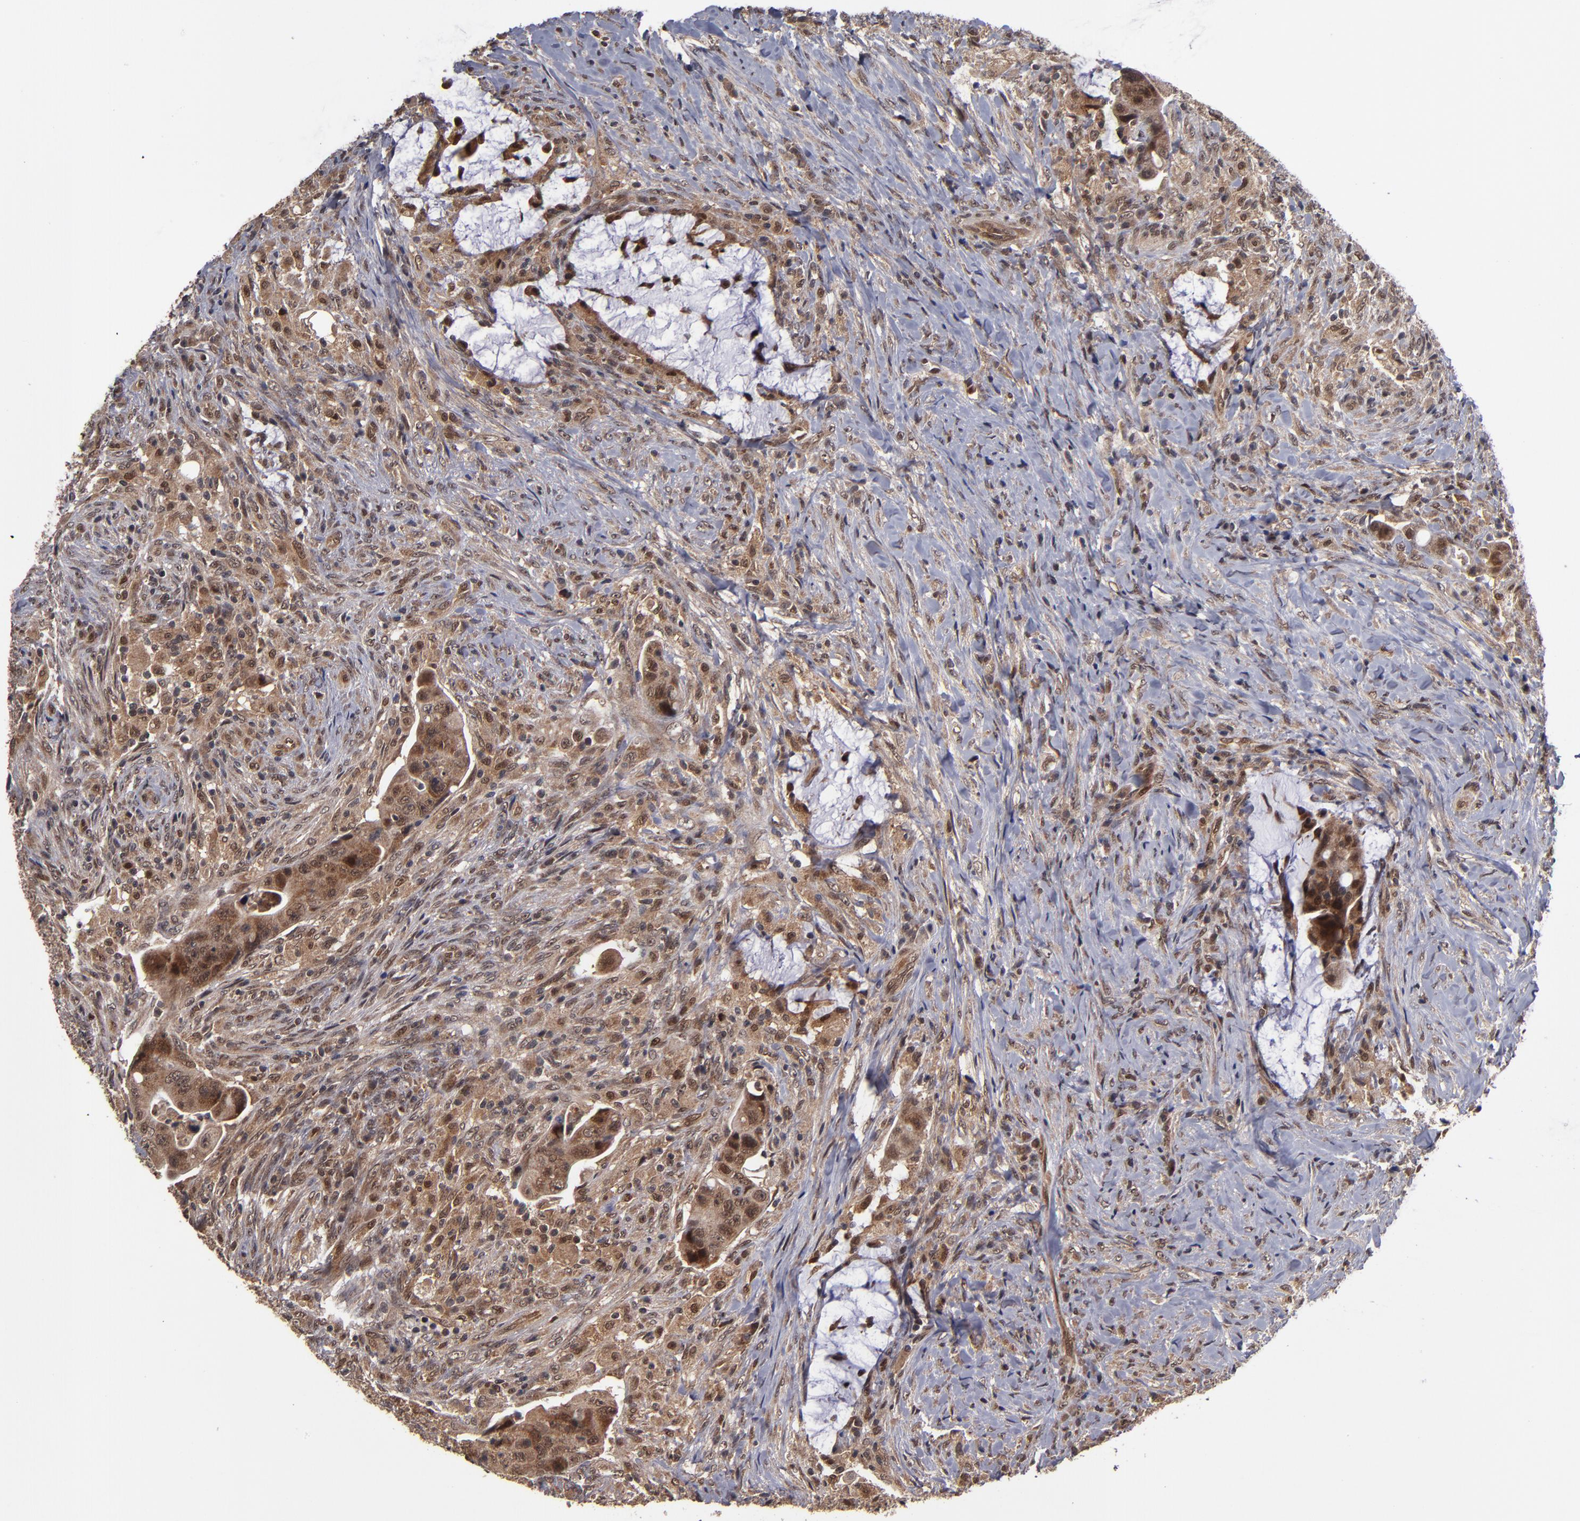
{"staining": {"intensity": "moderate", "quantity": ">75%", "location": "cytoplasmic/membranous,nuclear"}, "tissue": "colorectal cancer", "cell_type": "Tumor cells", "image_type": "cancer", "snomed": [{"axis": "morphology", "description": "Adenocarcinoma, NOS"}, {"axis": "topography", "description": "Rectum"}], "caption": "Moderate cytoplasmic/membranous and nuclear protein staining is seen in about >75% of tumor cells in colorectal adenocarcinoma.", "gene": "CUL5", "patient": {"sex": "female", "age": 71}}